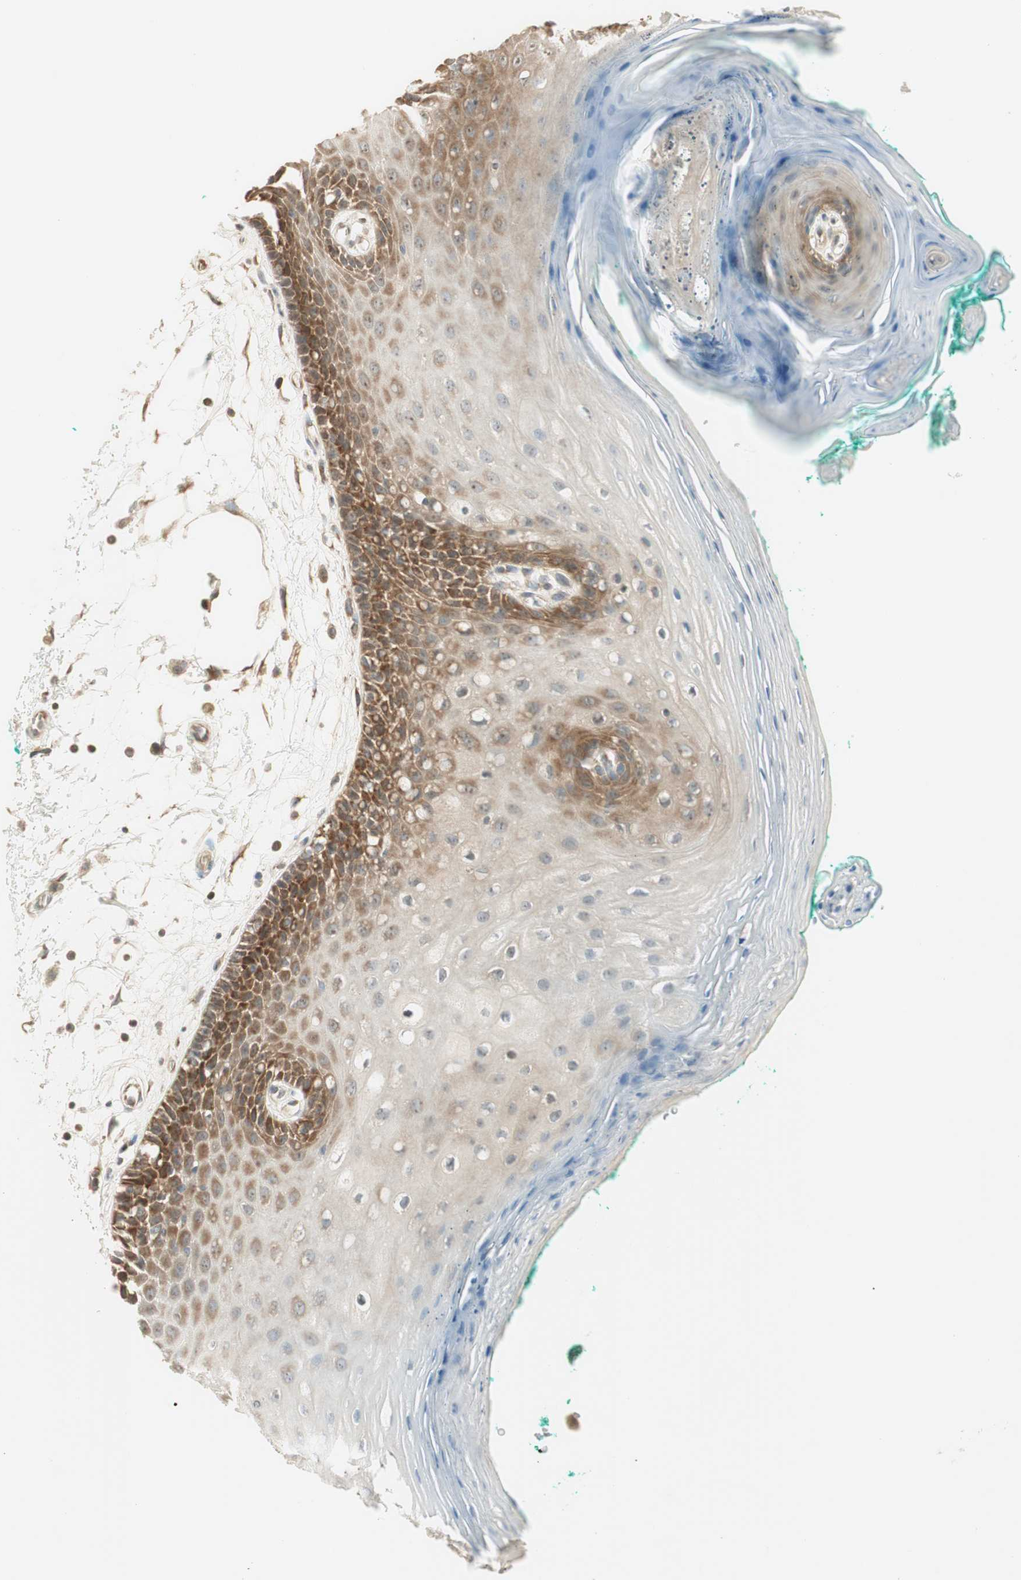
{"staining": {"intensity": "moderate", "quantity": "25%-75%", "location": "cytoplasmic/membranous"}, "tissue": "oral mucosa", "cell_type": "Squamous epithelial cells", "image_type": "normal", "snomed": [{"axis": "morphology", "description": "Normal tissue, NOS"}, {"axis": "topography", "description": "Skeletal muscle"}, {"axis": "topography", "description": "Oral tissue"}, {"axis": "topography", "description": "Peripheral nerve tissue"}], "caption": "Moderate cytoplasmic/membranous expression for a protein is identified in about 25%-75% of squamous epithelial cells of benign oral mucosa using immunohistochemistry (IHC).", "gene": "IPO5", "patient": {"sex": "female", "age": 84}}